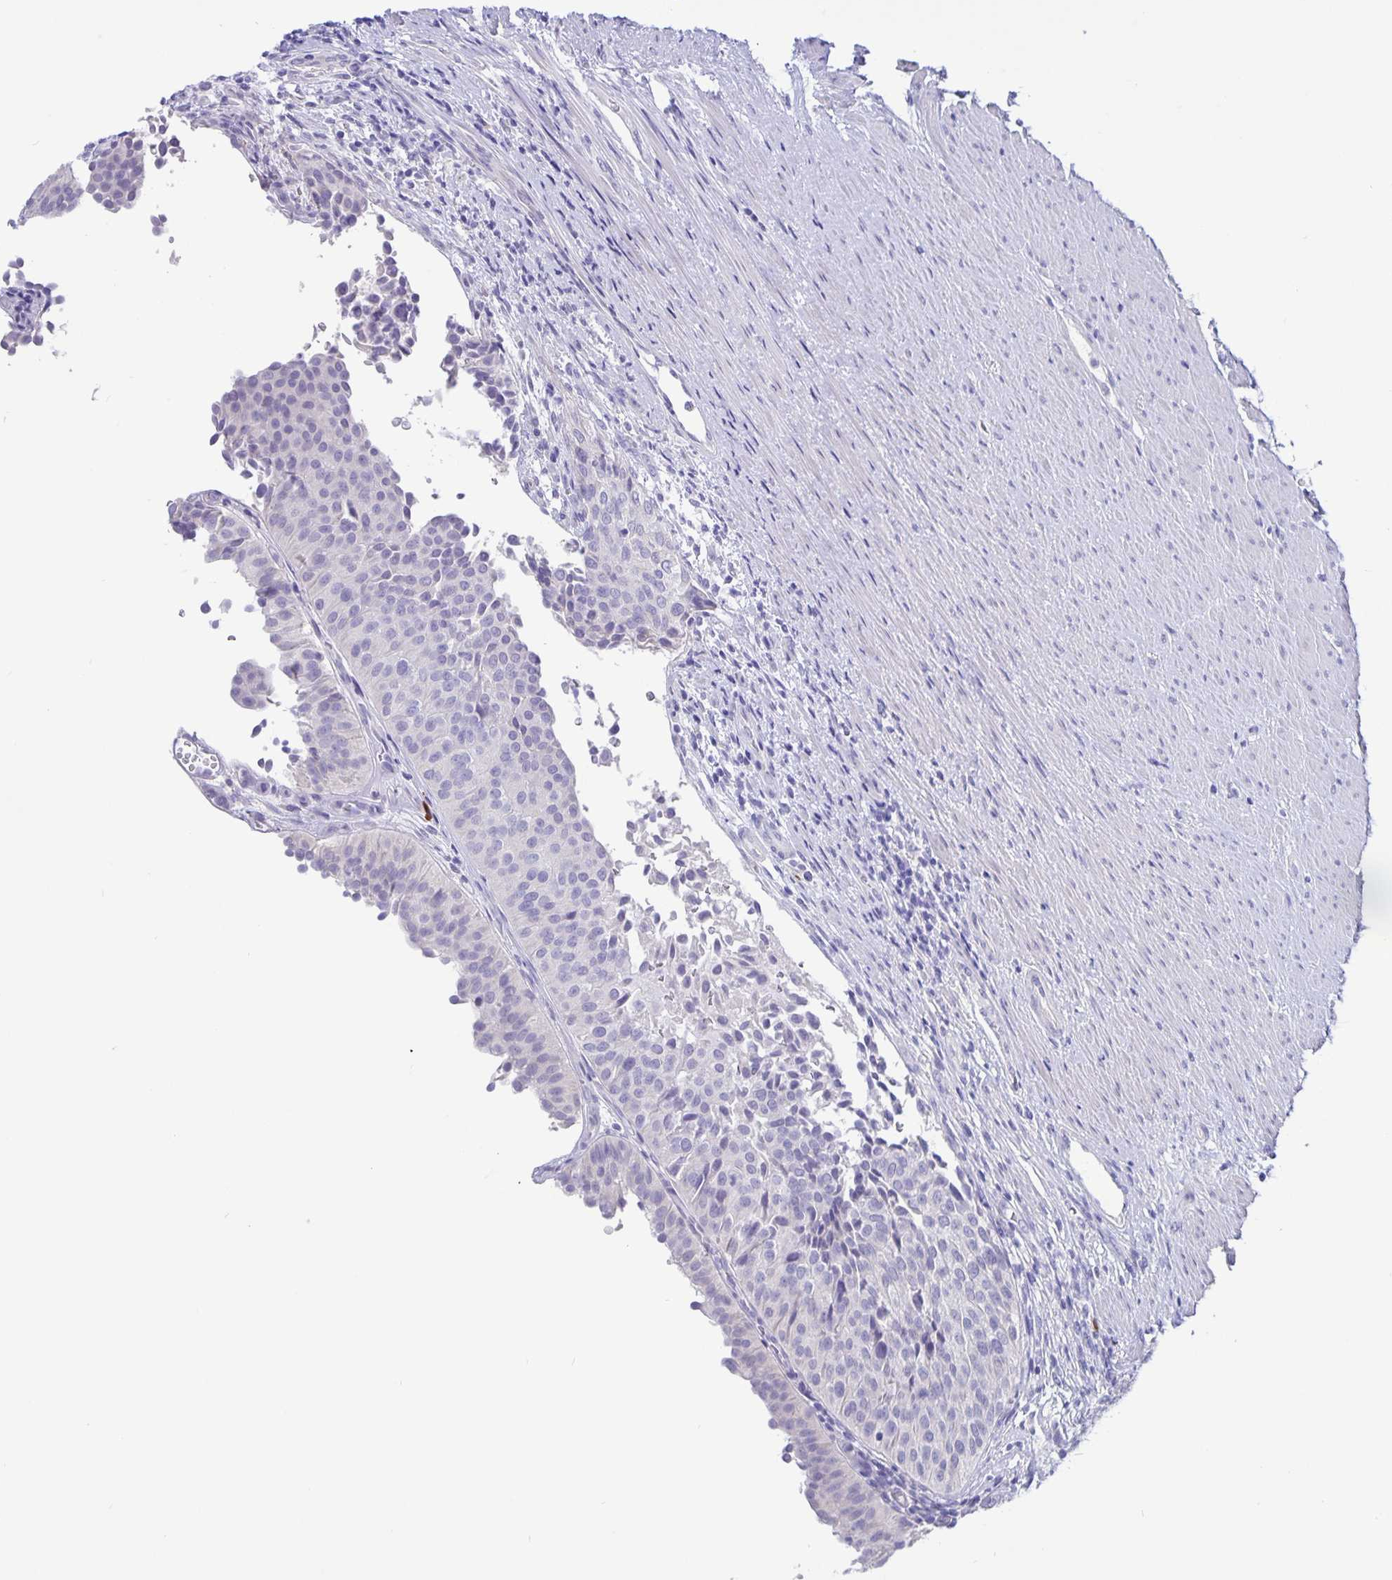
{"staining": {"intensity": "negative", "quantity": "none", "location": "none"}, "tissue": "urinary bladder", "cell_type": "Urothelial cells", "image_type": "normal", "snomed": [{"axis": "morphology", "description": "Normal tissue, NOS"}, {"axis": "topography", "description": "Urinary bladder"}, {"axis": "topography", "description": "Prostate"}], "caption": "IHC photomicrograph of normal urinary bladder: urinary bladder stained with DAB (3,3'-diaminobenzidine) displays no significant protein staining in urothelial cells.", "gene": "ERMN", "patient": {"sex": "male", "age": 77}}